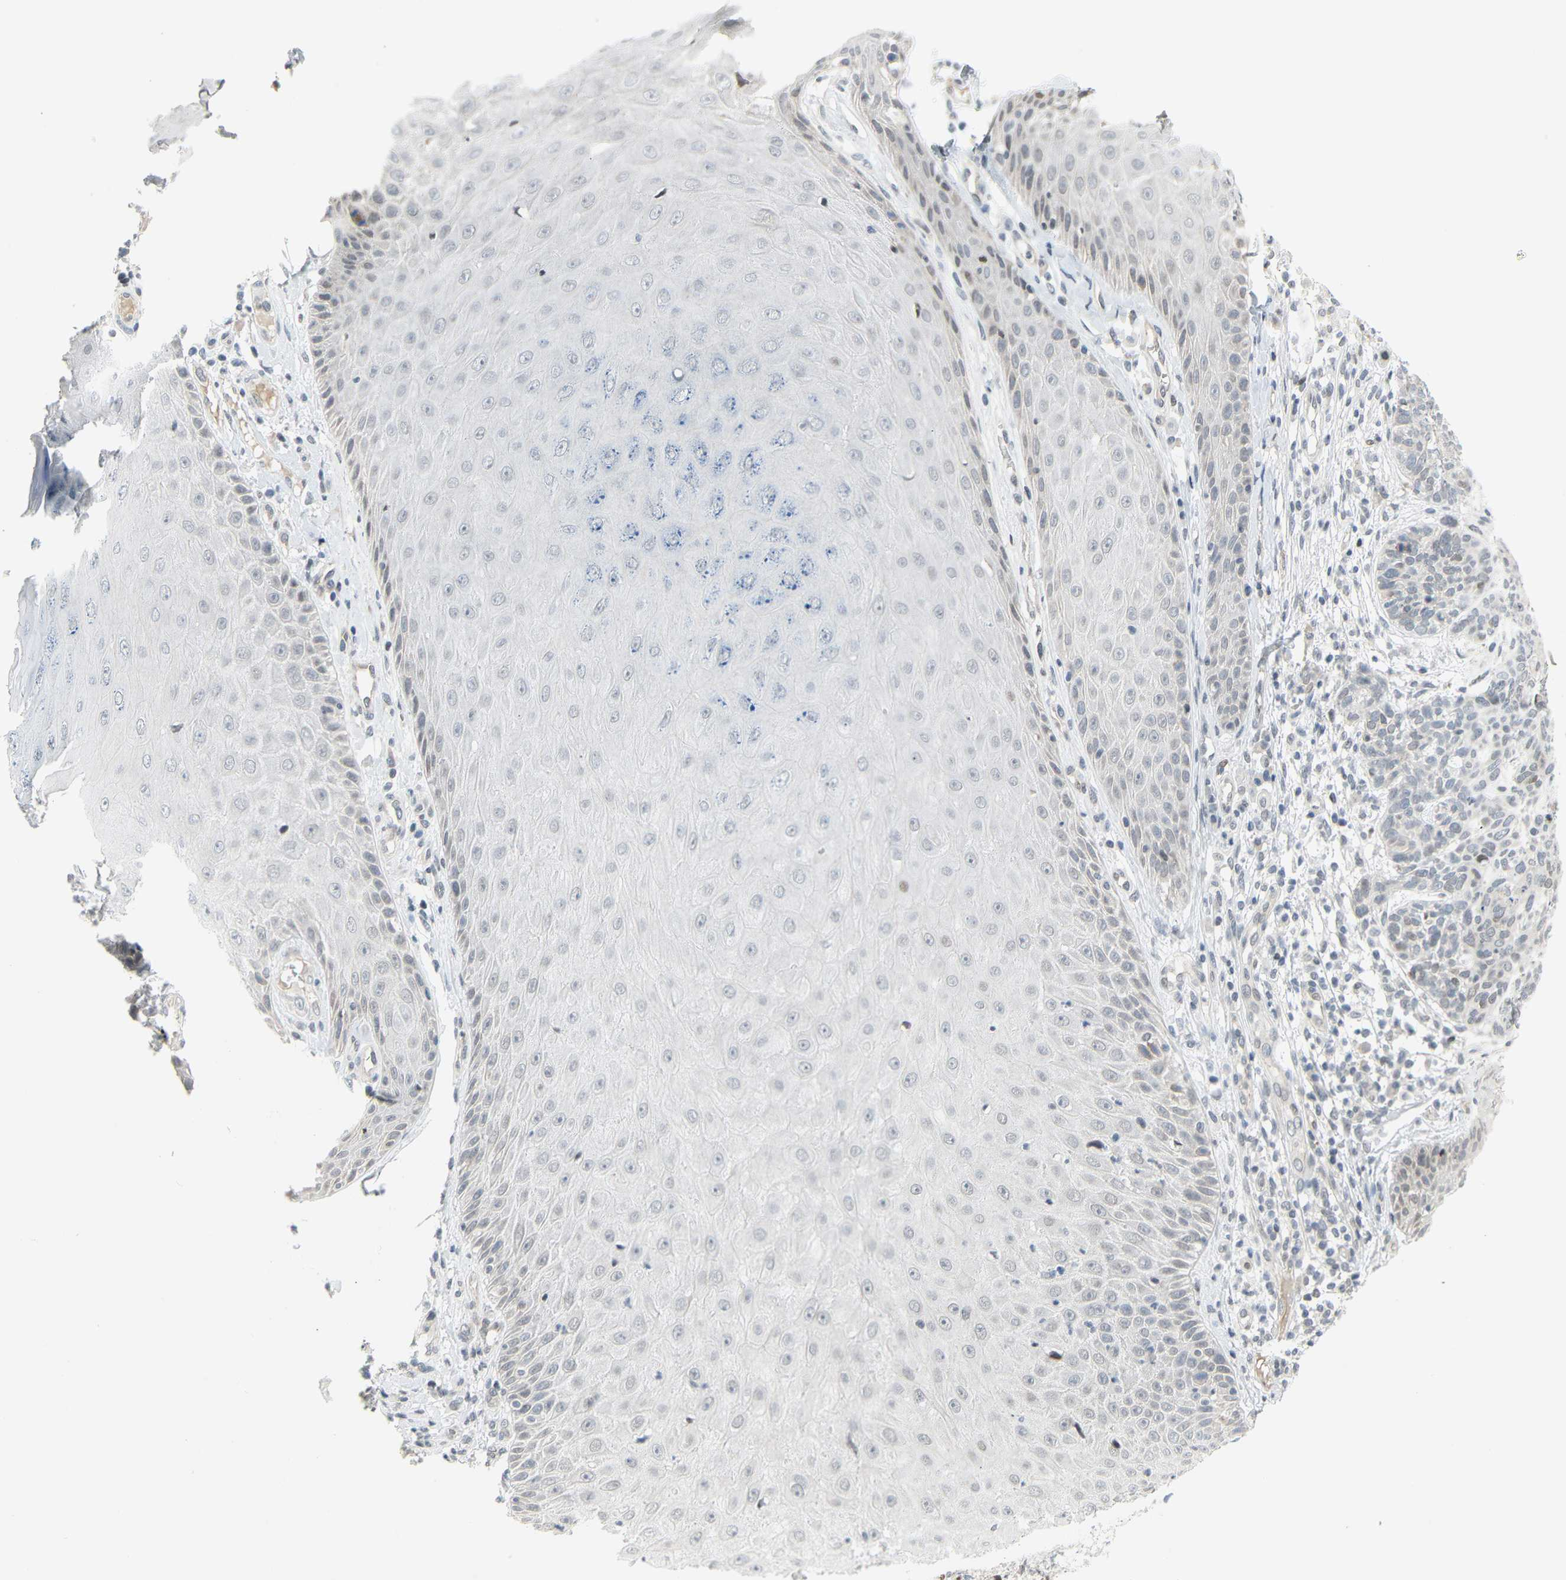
{"staining": {"intensity": "negative", "quantity": "none", "location": "none"}, "tissue": "skin cancer", "cell_type": "Tumor cells", "image_type": "cancer", "snomed": [{"axis": "morphology", "description": "Normal tissue, NOS"}, {"axis": "morphology", "description": "Basal cell carcinoma"}, {"axis": "topography", "description": "Skin"}], "caption": "Histopathology image shows no protein staining in tumor cells of skin cancer (basal cell carcinoma) tissue. (DAB immunohistochemistry visualized using brightfield microscopy, high magnification).", "gene": "IMPG2", "patient": {"sex": "male", "age": 52}}